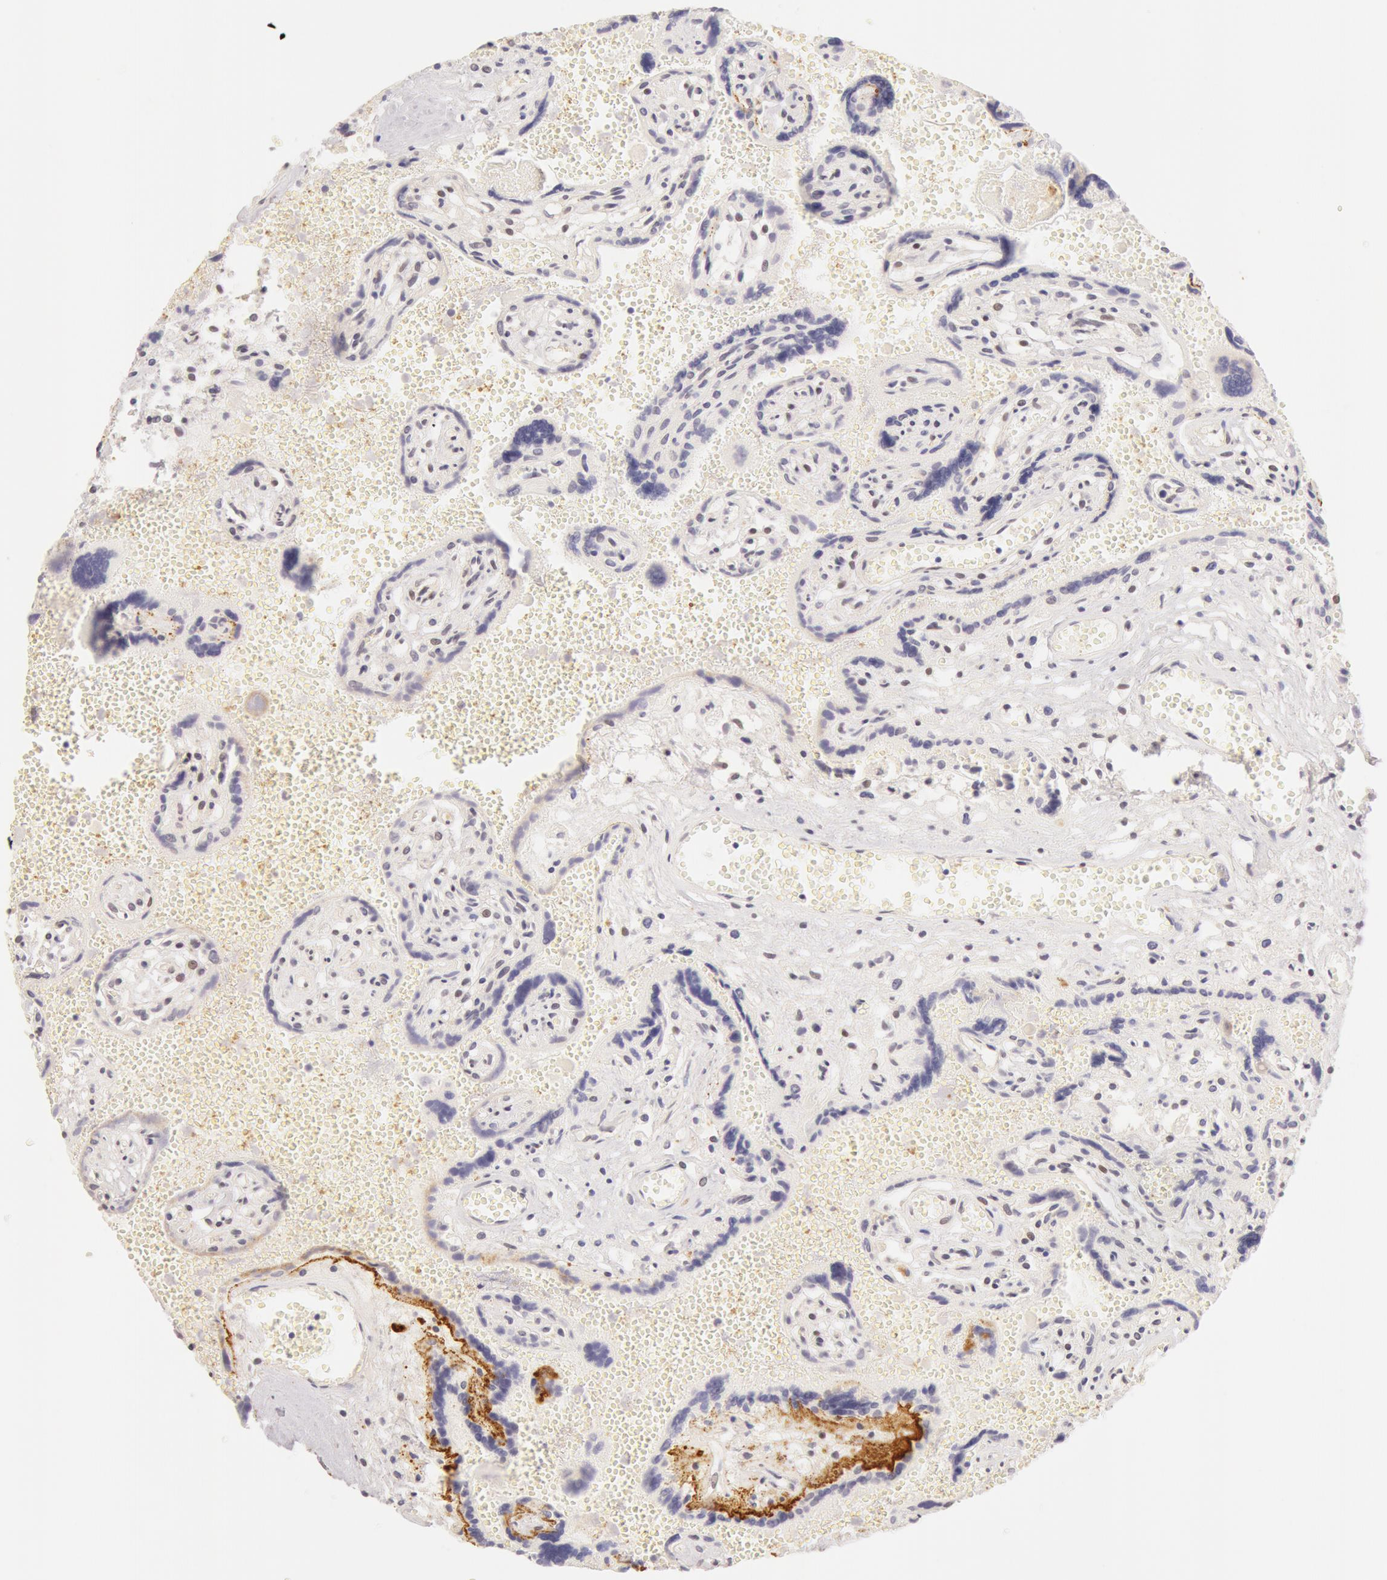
{"staining": {"intensity": "weak", "quantity": "25%-75%", "location": "nuclear"}, "tissue": "placenta", "cell_type": "Decidual cells", "image_type": "normal", "snomed": [{"axis": "morphology", "description": "Normal tissue, NOS"}, {"axis": "topography", "description": "Placenta"}], "caption": "DAB (3,3'-diaminobenzidine) immunohistochemical staining of benign placenta shows weak nuclear protein staining in approximately 25%-75% of decidual cells.", "gene": "ZNF597", "patient": {"sex": "female", "age": 40}}